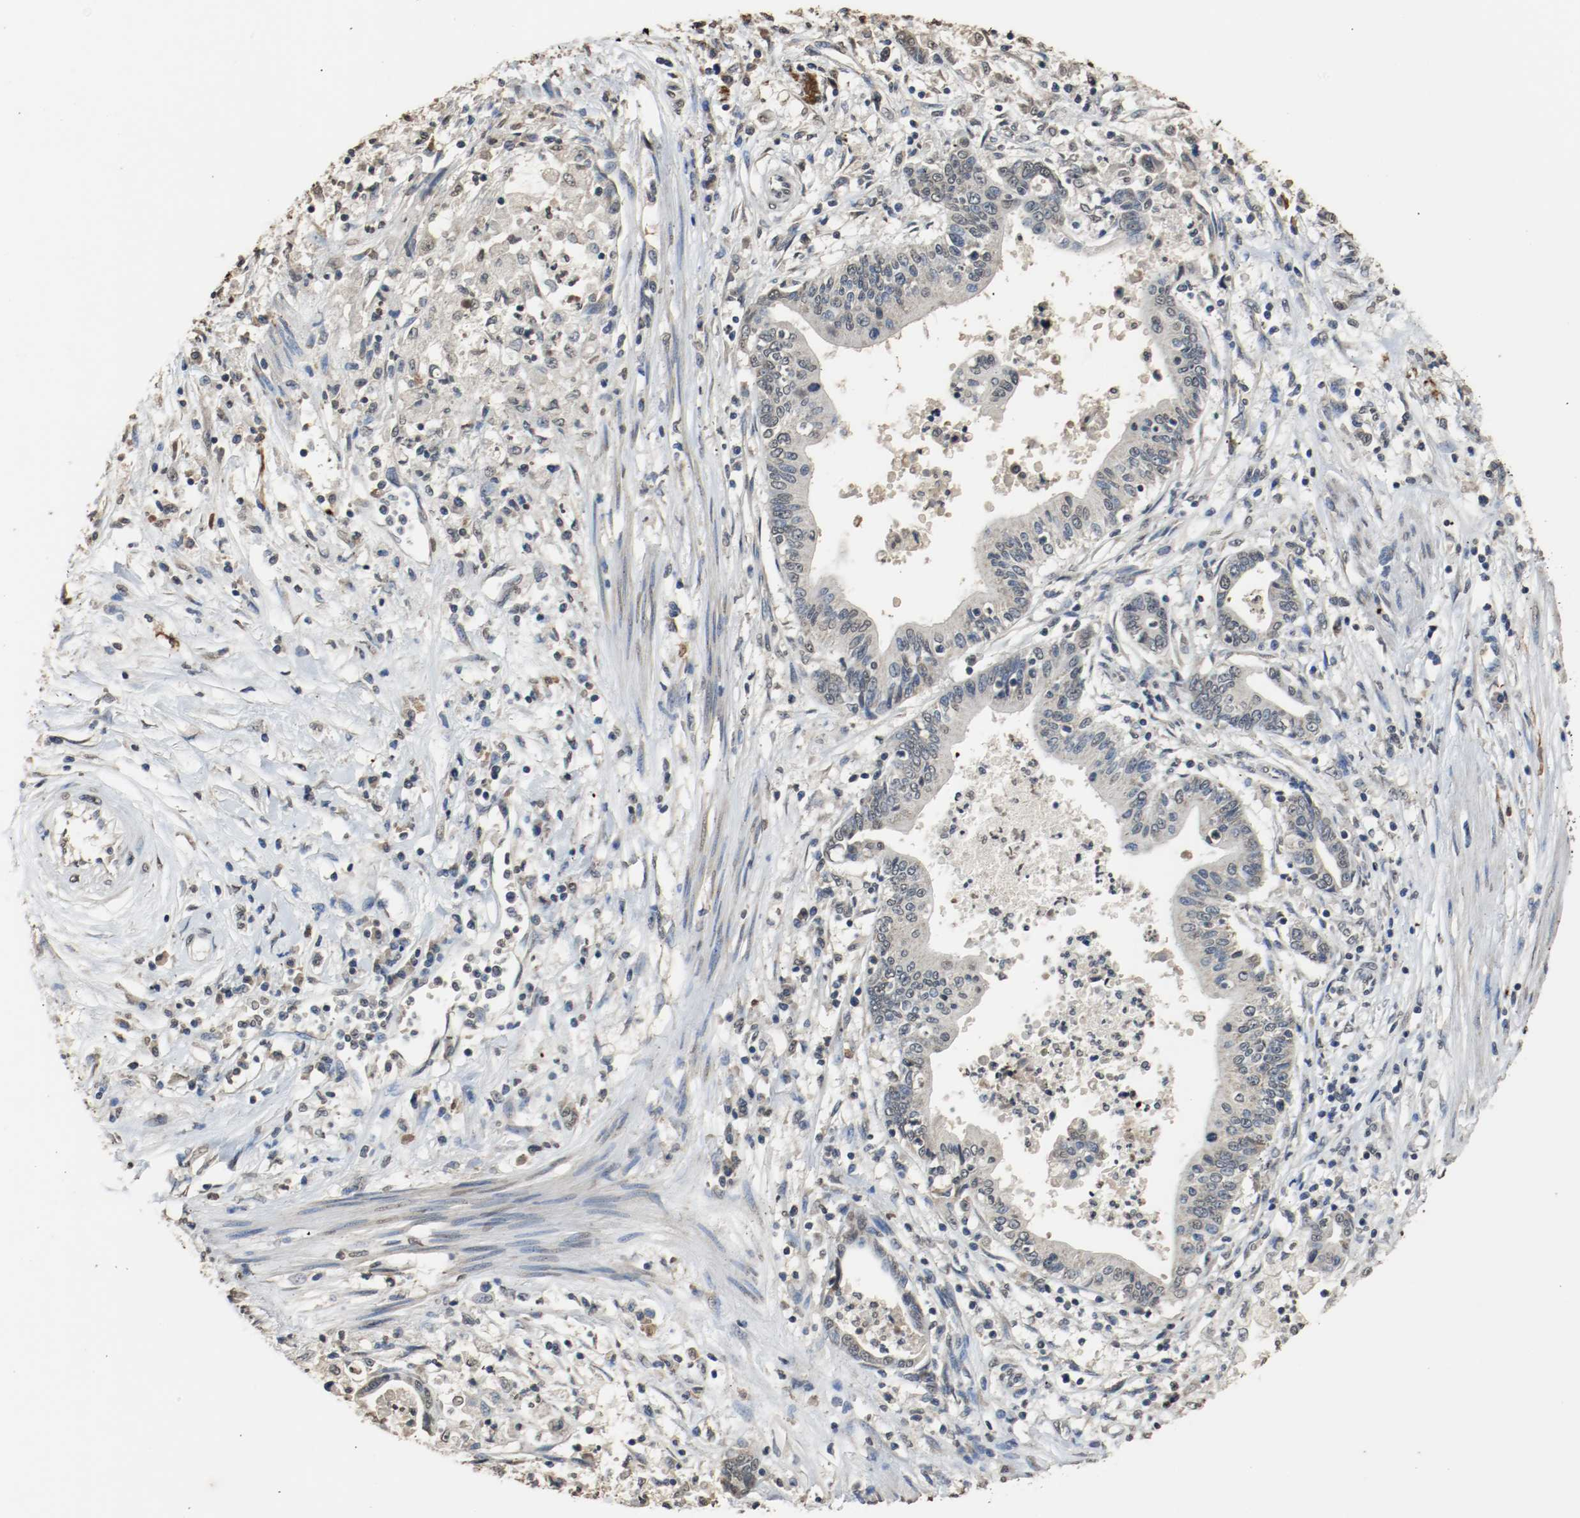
{"staining": {"intensity": "weak", "quantity": "<25%", "location": "cytoplasmic/membranous"}, "tissue": "pancreatic cancer", "cell_type": "Tumor cells", "image_type": "cancer", "snomed": [{"axis": "morphology", "description": "Adenocarcinoma, NOS"}, {"axis": "topography", "description": "Pancreas"}], "caption": "Histopathology image shows no significant protein expression in tumor cells of pancreatic cancer.", "gene": "RTN4", "patient": {"sex": "female", "age": 48}}